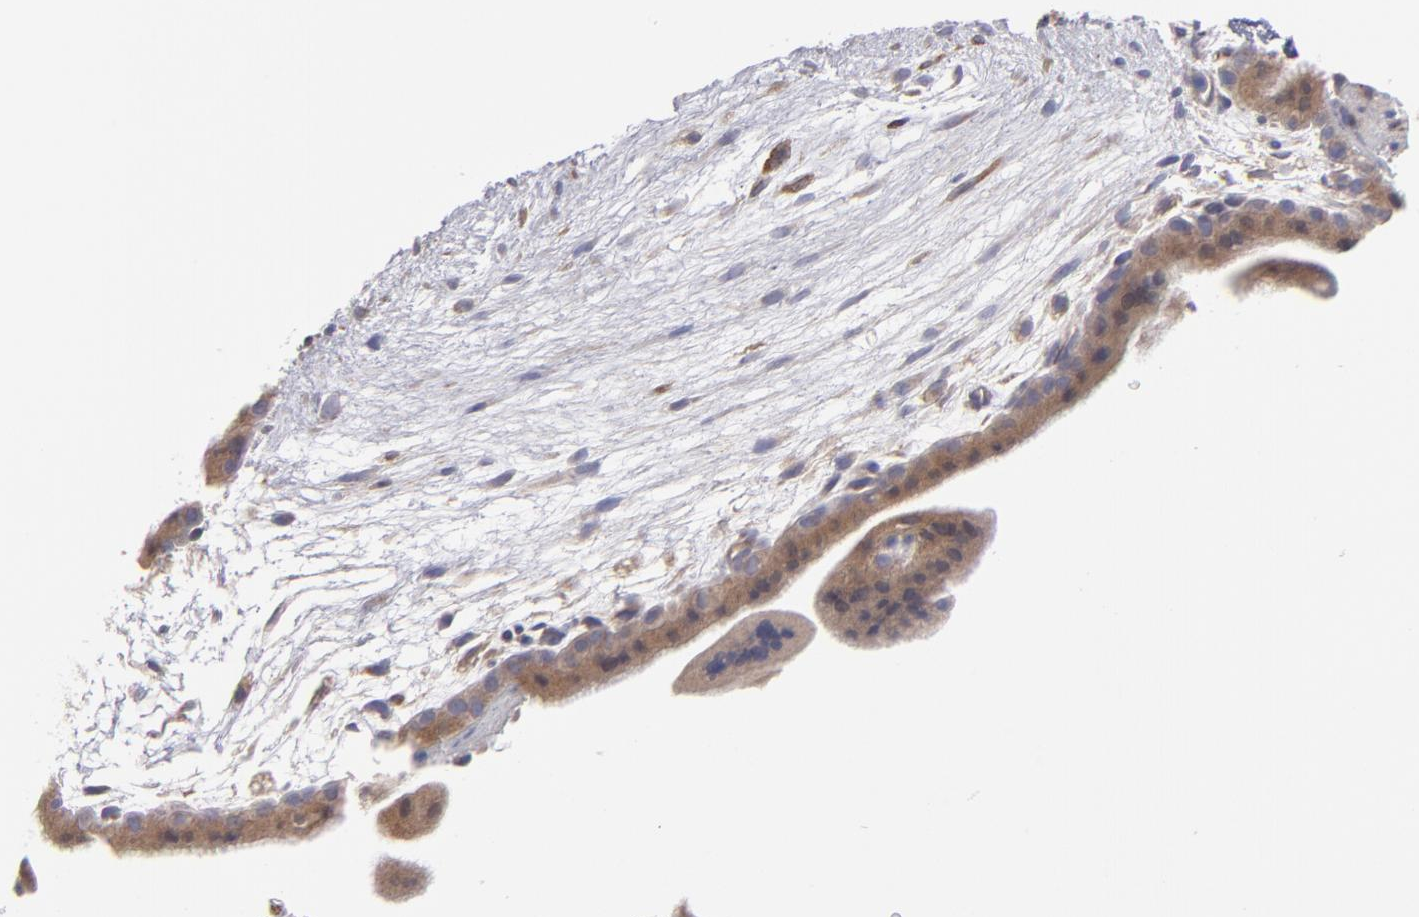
{"staining": {"intensity": "moderate", "quantity": ">75%", "location": "cytoplasmic/membranous"}, "tissue": "placenta", "cell_type": "Trophoblastic cells", "image_type": "normal", "snomed": [{"axis": "morphology", "description": "Normal tissue, NOS"}, {"axis": "topography", "description": "Placenta"}], "caption": "Immunohistochemistry (IHC) histopathology image of benign human placenta stained for a protein (brown), which shows medium levels of moderate cytoplasmic/membranous staining in about >75% of trophoblastic cells.", "gene": "SLMAP", "patient": {"sex": "female", "age": 35}}